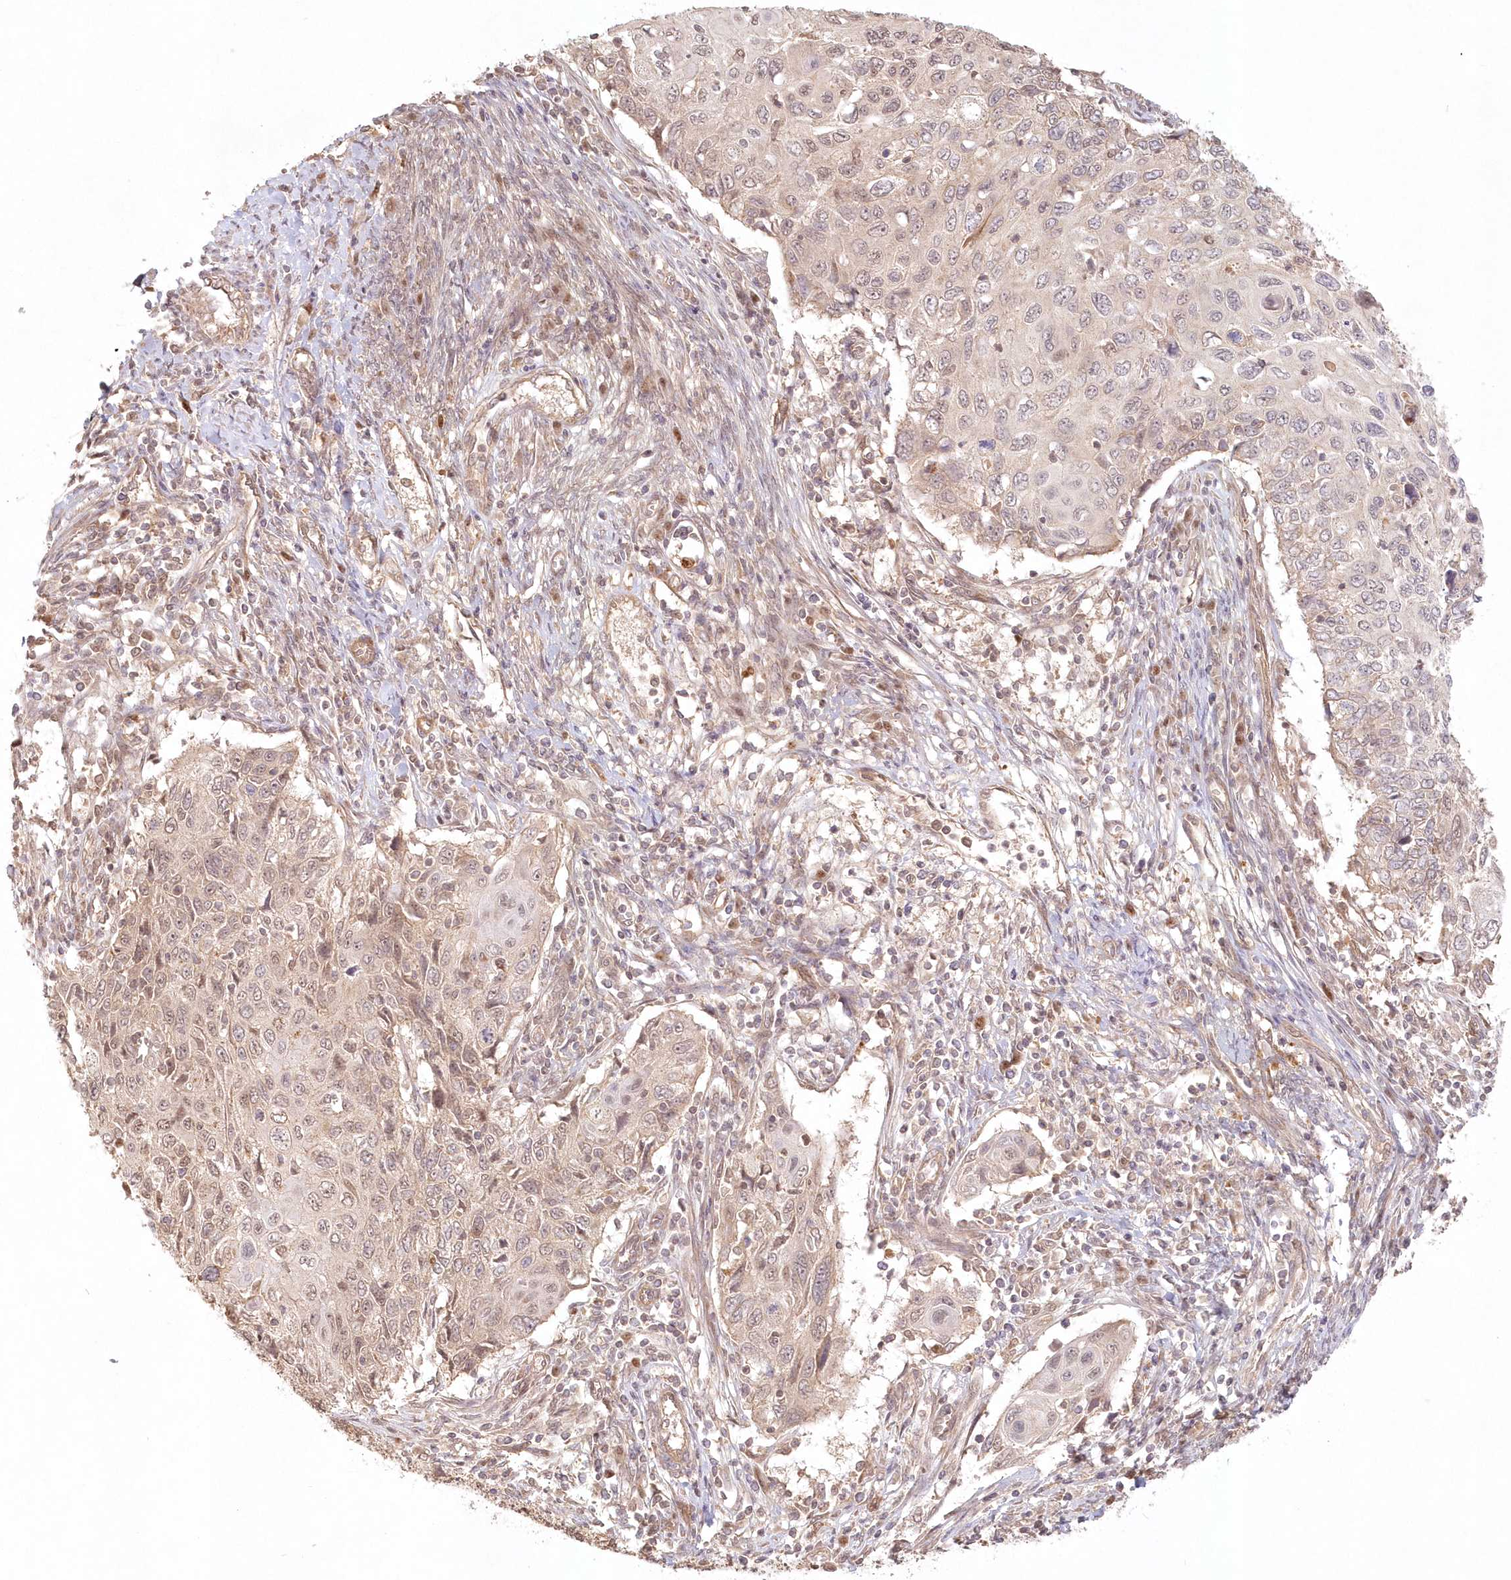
{"staining": {"intensity": "weak", "quantity": "<25%", "location": "nuclear"}, "tissue": "cervical cancer", "cell_type": "Tumor cells", "image_type": "cancer", "snomed": [{"axis": "morphology", "description": "Squamous cell carcinoma, NOS"}, {"axis": "topography", "description": "Cervix"}], "caption": "Immunohistochemistry (IHC) image of human cervical cancer (squamous cell carcinoma) stained for a protein (brown), which reveals no expression in tumor cells.", "gene": "KIAA0232", "patient": {"sex": "female", "age": 70}}